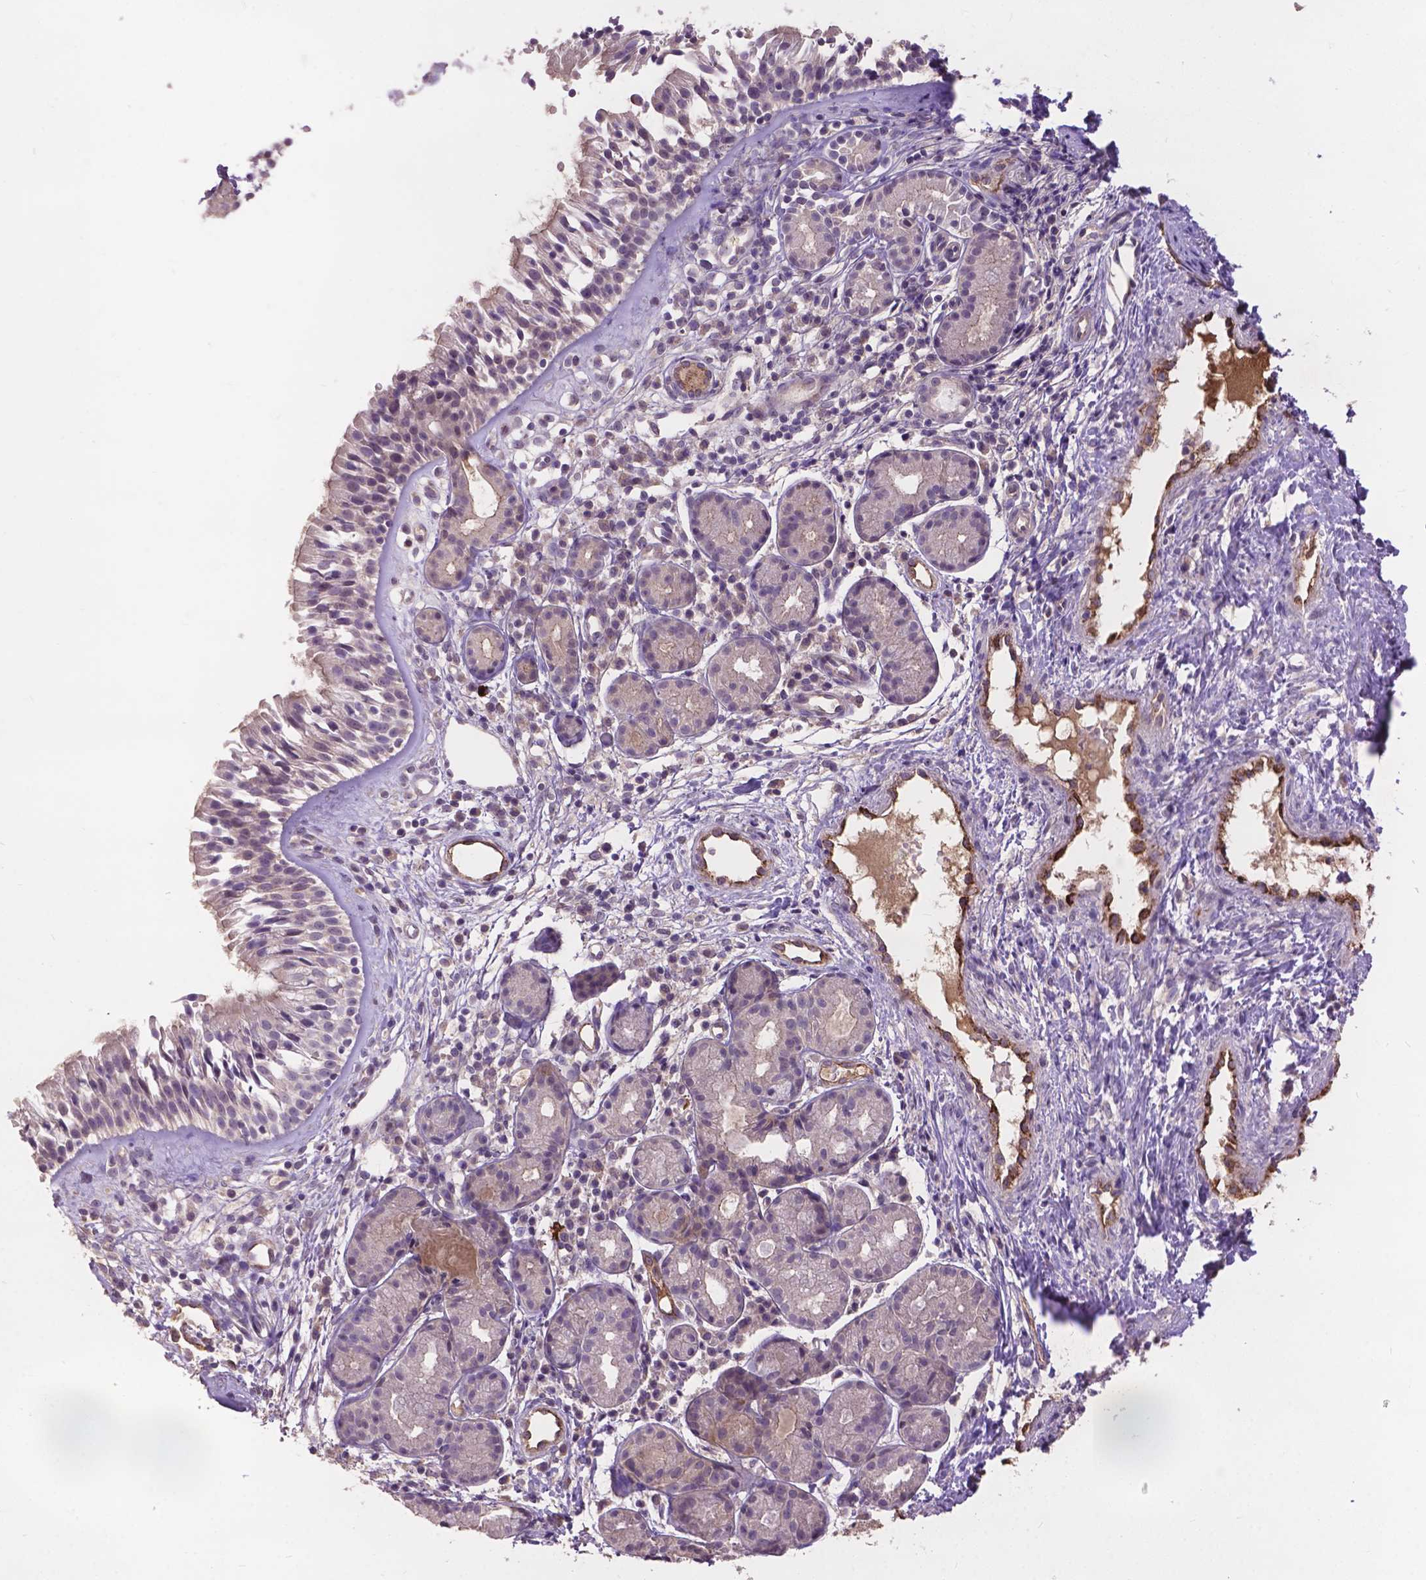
{"staining": {"intensity": "weak", "quantity": "<25%", "location": "cytoplasmic/membranous"}, "tissue": "nasopharynx", "cell_type": "Respiratory epithelial cells", "image_type": "normal", "snomed": [{"axis": "morphology", "description": "Normal tissue, NOS"}, {"axis": "topography", "description": "Nasopharynx"}], "caption": "The micrograph displays no significant expression in respiratory epithelial cells of nasopharynx.", "gene": "ZNF337", "patient": {"sex": "male", "age": 58}}